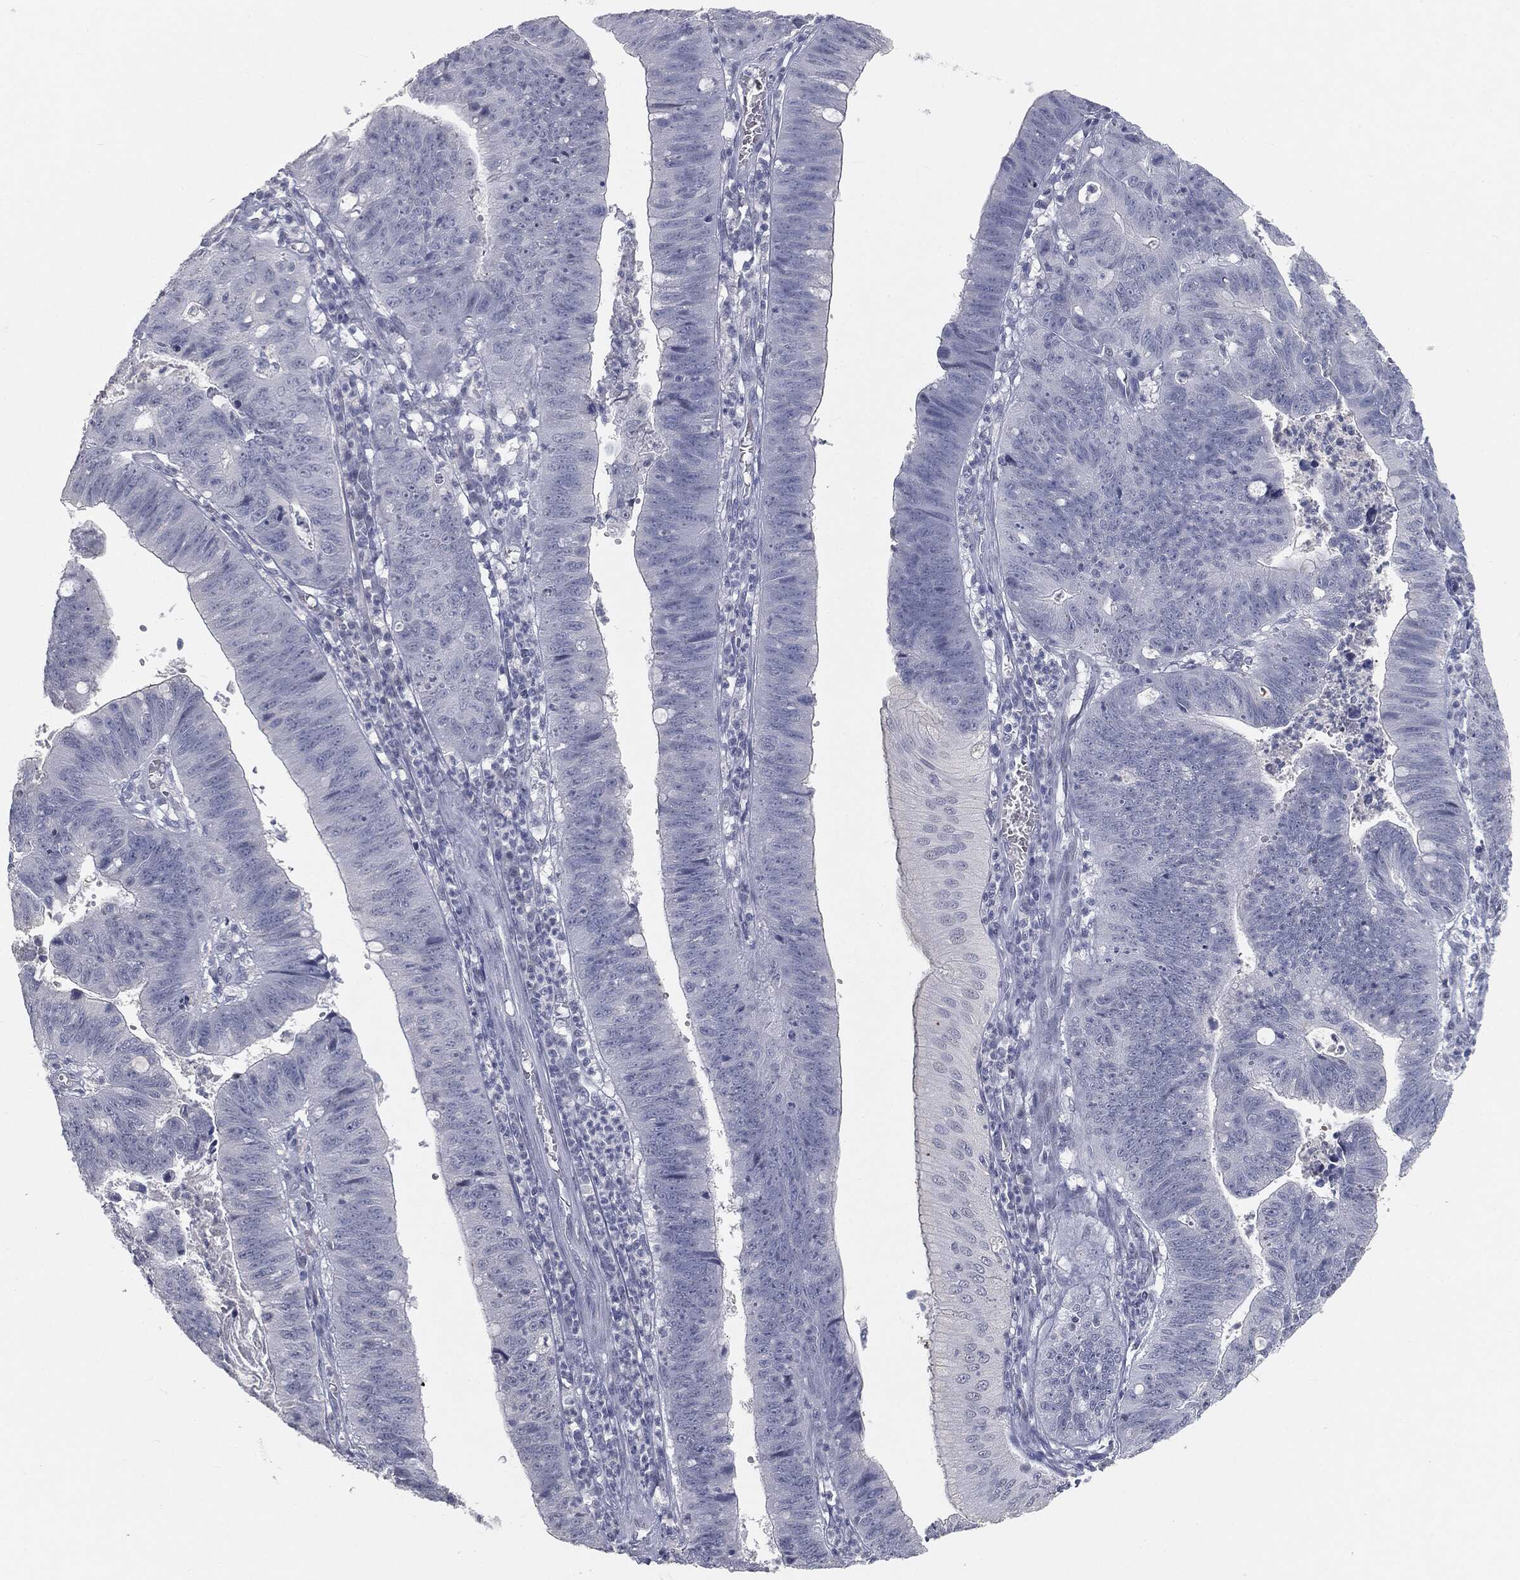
{"staining": {"intensity": "negative", "quantity": "none", "location": "none"}, "tissue": "stomach cancer", "cell_type": "Tumor cells", "image_type": "cancer", "snomed": [{"axis": "morphology", "description": "Adenocarcinoma, NOS"}, {"axis": "topography", "description": "Stomach"}], "caption": "Tumor cells show no significant expression in stomach cancer.", "gene": "PRAME", "patient": {"sex": "male", "age": 59}}